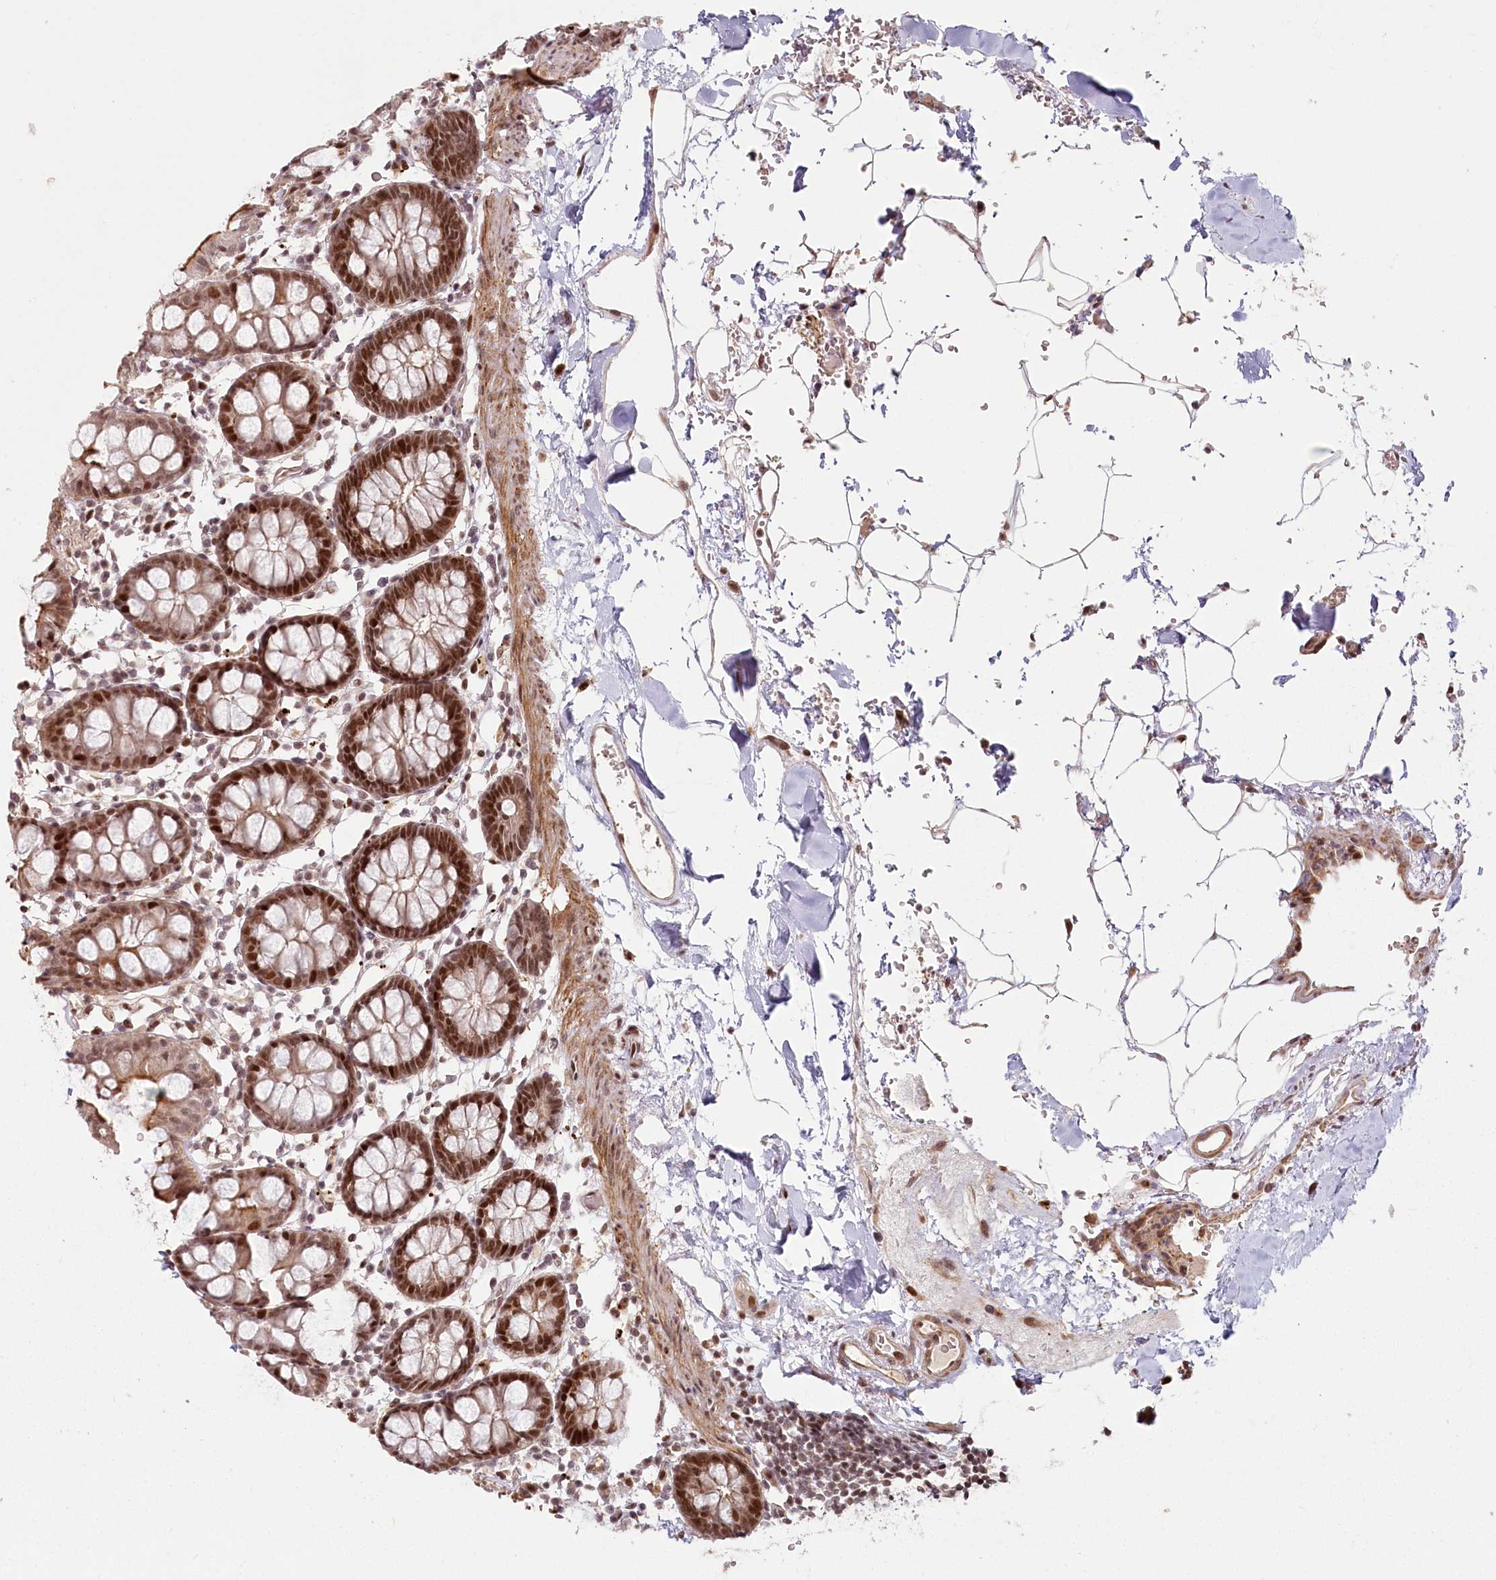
{"staining": {"intensity": "moderate", "quantity": "25%-75%", "location": "cytoplasmic/membranous,nuclear"}, "tissue": "colon", "cell_type": "Endothelial cells", "image_type": "normal", "snomed": [{"axis": "morphology", "description": "Normal tissue, NOS"}, {"axis": "topography", "description": "Colon"}], "caption": "The immunohistochemical stain labels moderate cytoplasmic/membranous,nuclear staining in endothelial cells of benign colon.", "gene": "FAM204A", "patient": {"sex": "male", "age": 75}}